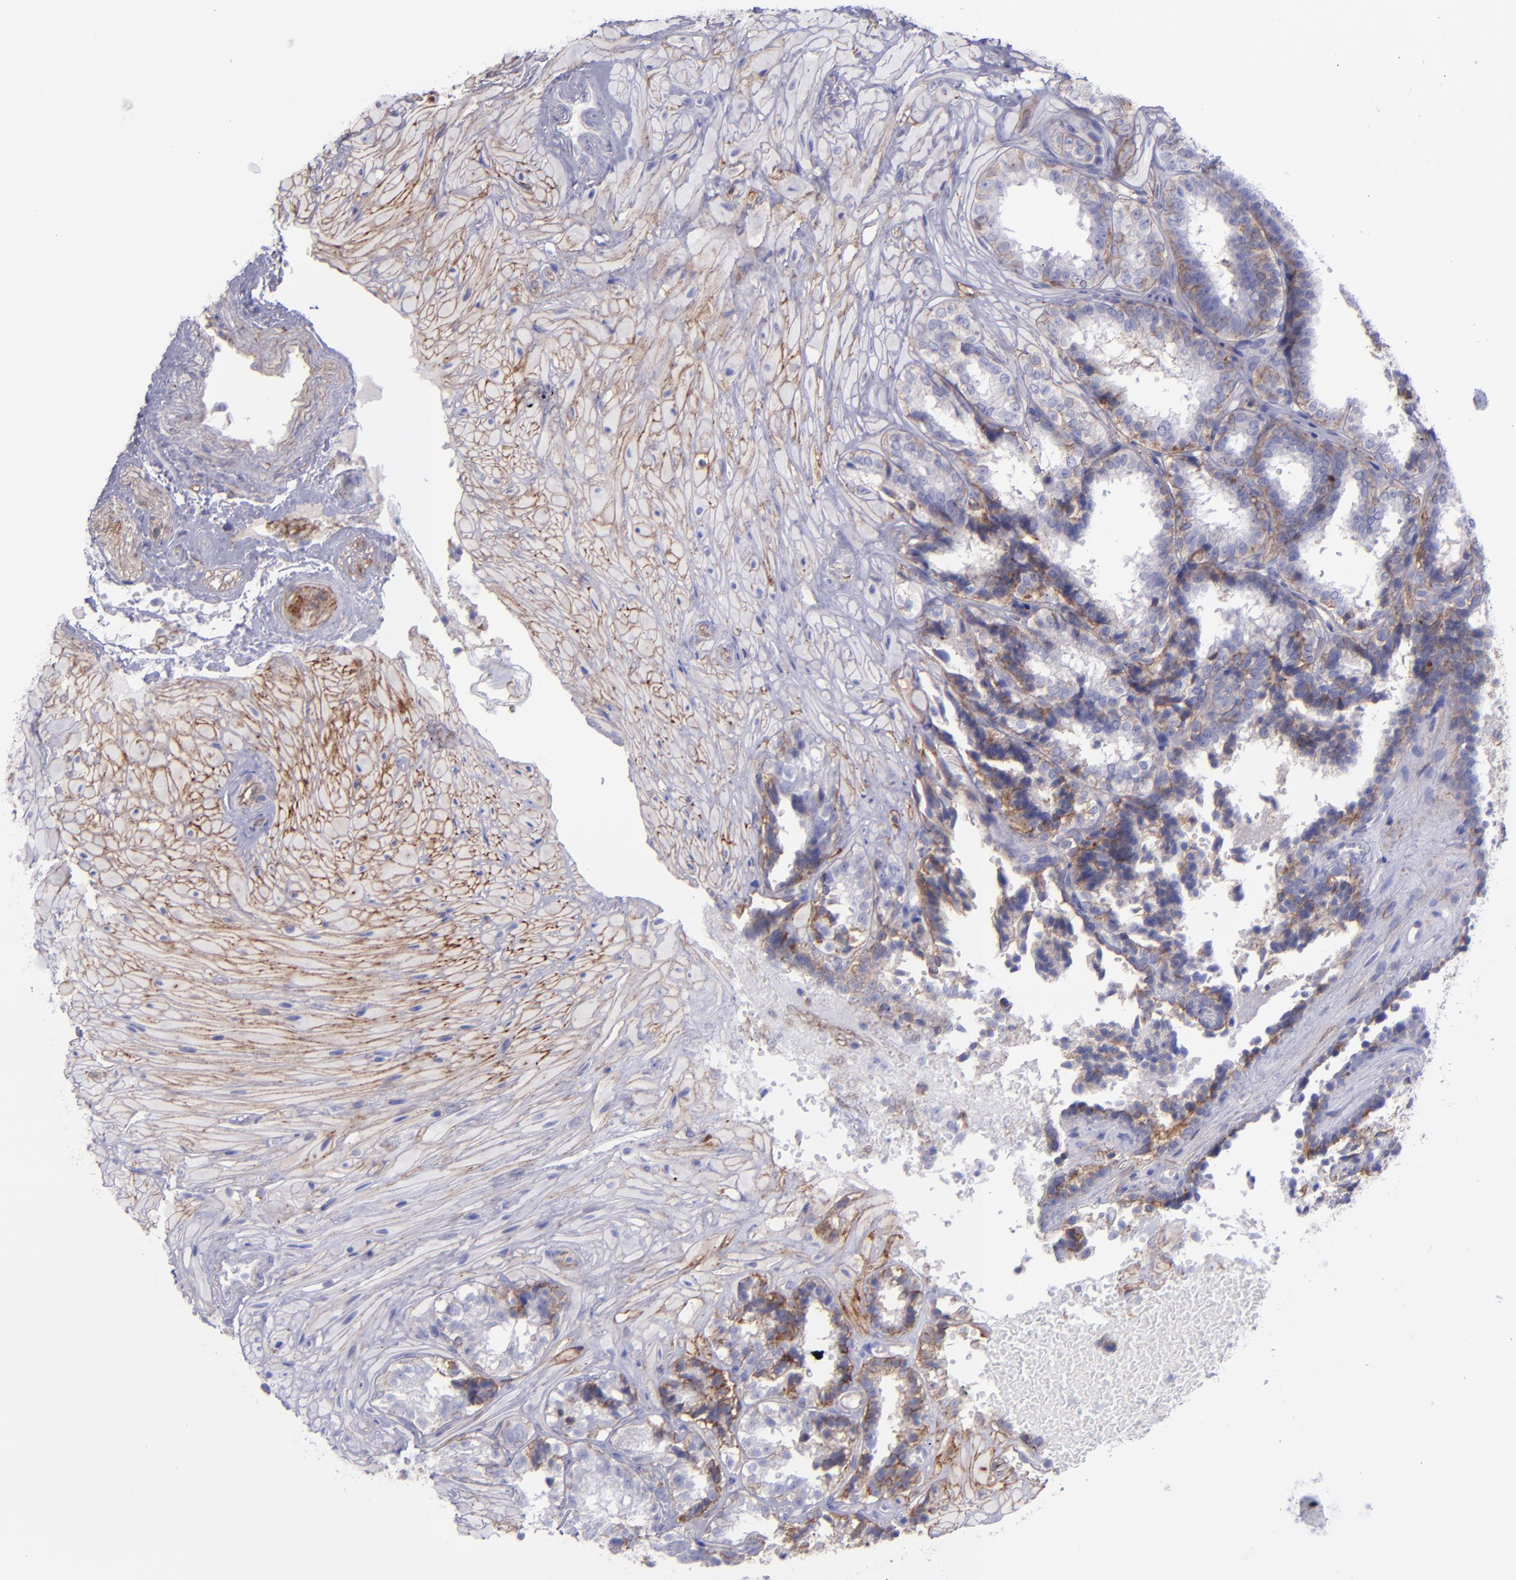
{"staining": {"intensity": "strong", "quantity": ">75%", "location": "cytoplasmic/membranous"}, "tissue": "seminal vesicle", "cell_type": "Glandular cells", "image_type": "normal", "snomed": [{"axis": "morphology", "description": "Normal tissue, NOS"}, {"axis": "topography", "description": "Seminal veicle"}], "caption": "Protein staining of benign seminal vesicle reveals strong cytoplasmic/membranous staining in approximately >75% of glandular cells.", "gene": "ITGAV", "patient": {"sex": "male", "age": 26}}